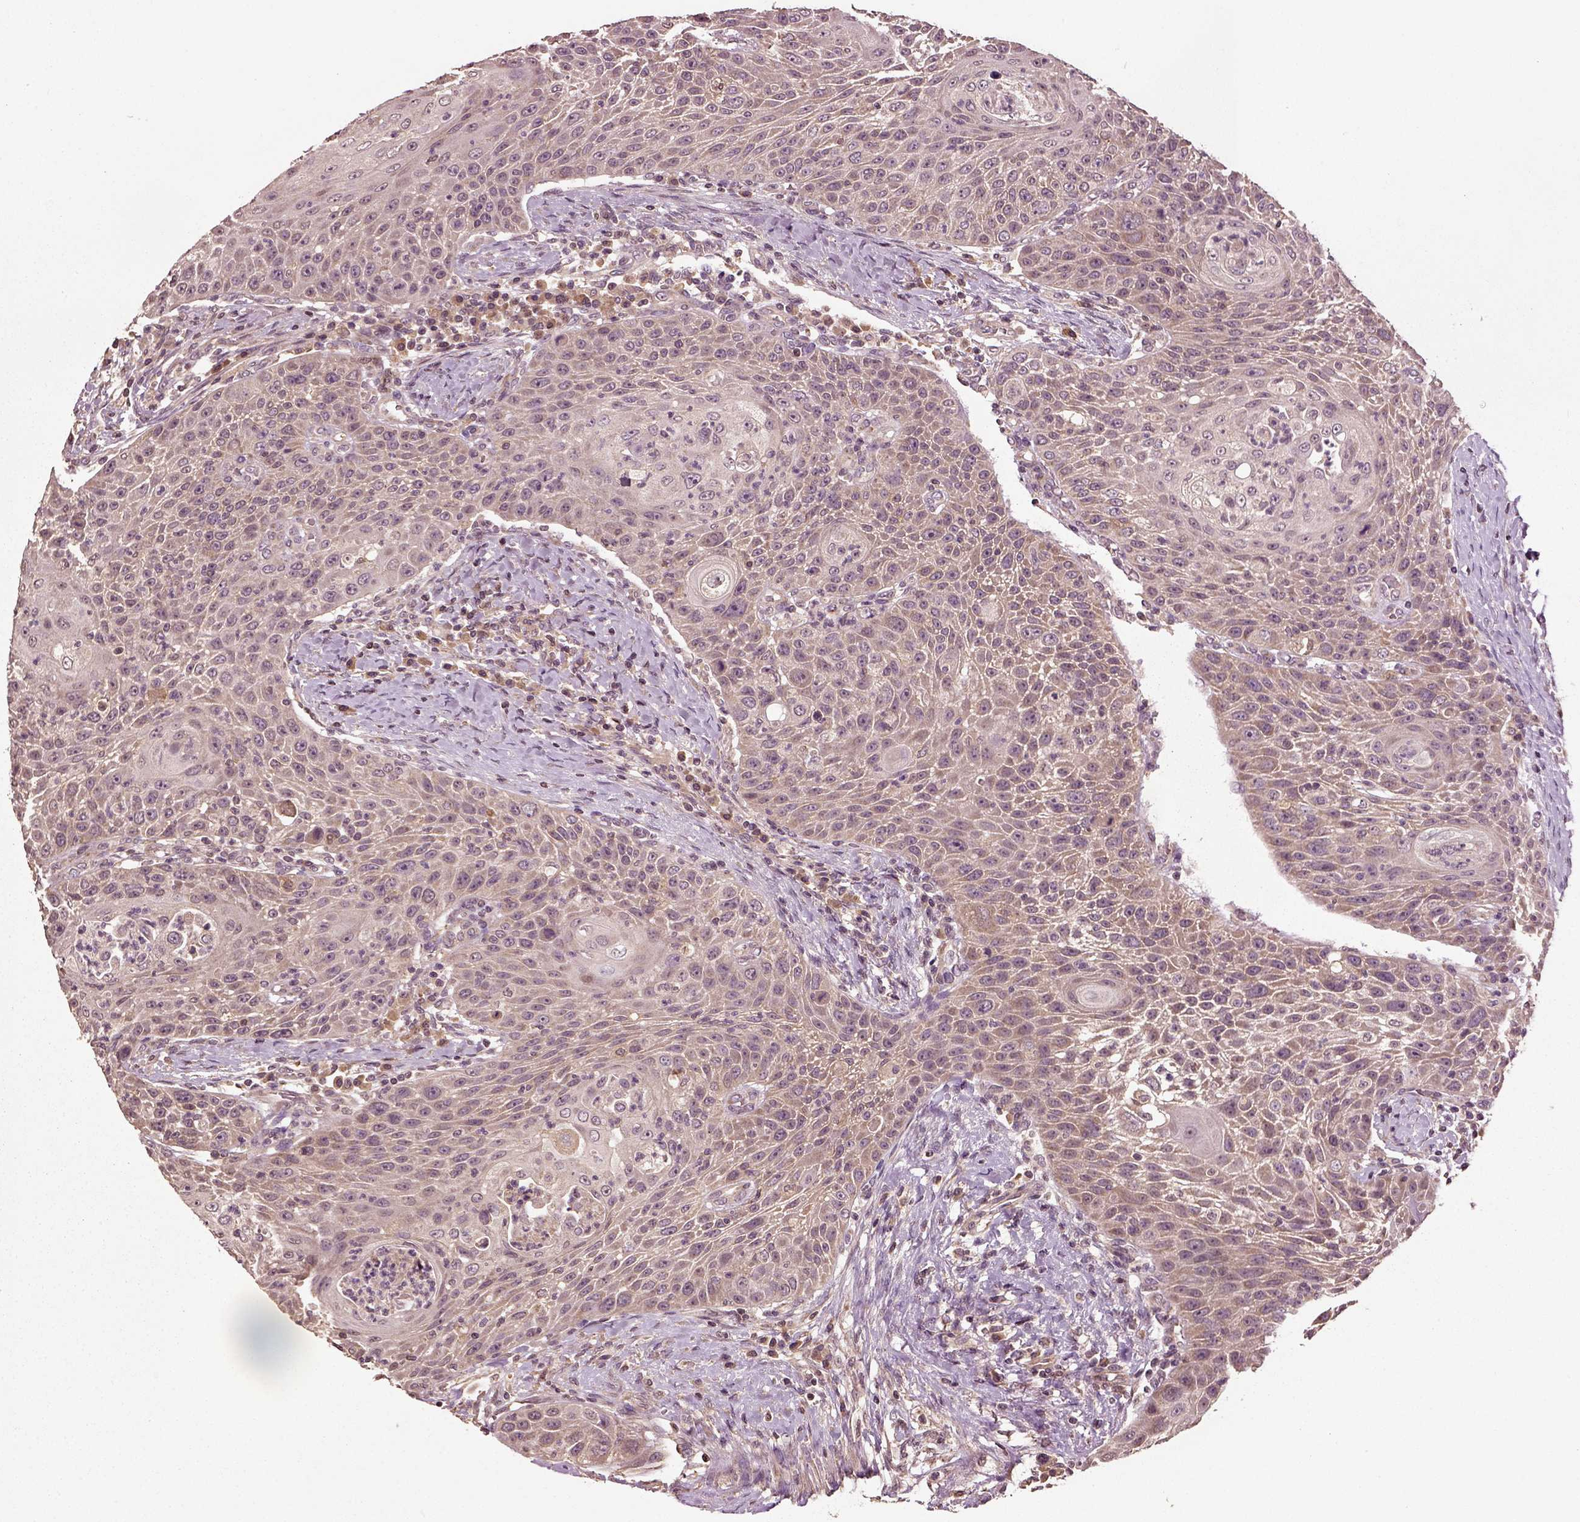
{"staining": {"intensity": "weak", "quantity": "25%-75%", "location": "cytoplasmic/membranous"}, "tissue": "head and neck cancer", "cell_type": "Tumor cells", "image_type": "cancer", "snomed": [{"axis": "morphology", "description": "Squamous cell carcinoma, NOS"}, {"axis": "topography", "description": "Head-Neck"}], "caption": "Tumor cells demonstrate low levels of weak cytoplasmic/membranous positivity in approximately 25%-75% of cells in human head and neck squamous cell carcinoma. The staining was performed using DAB, with brown indicating positive protein expression. Nuclei are stained blue with hematoxylin.", "gene": "ERV3-1", "patient": {"sex": "male", "age": 69}}